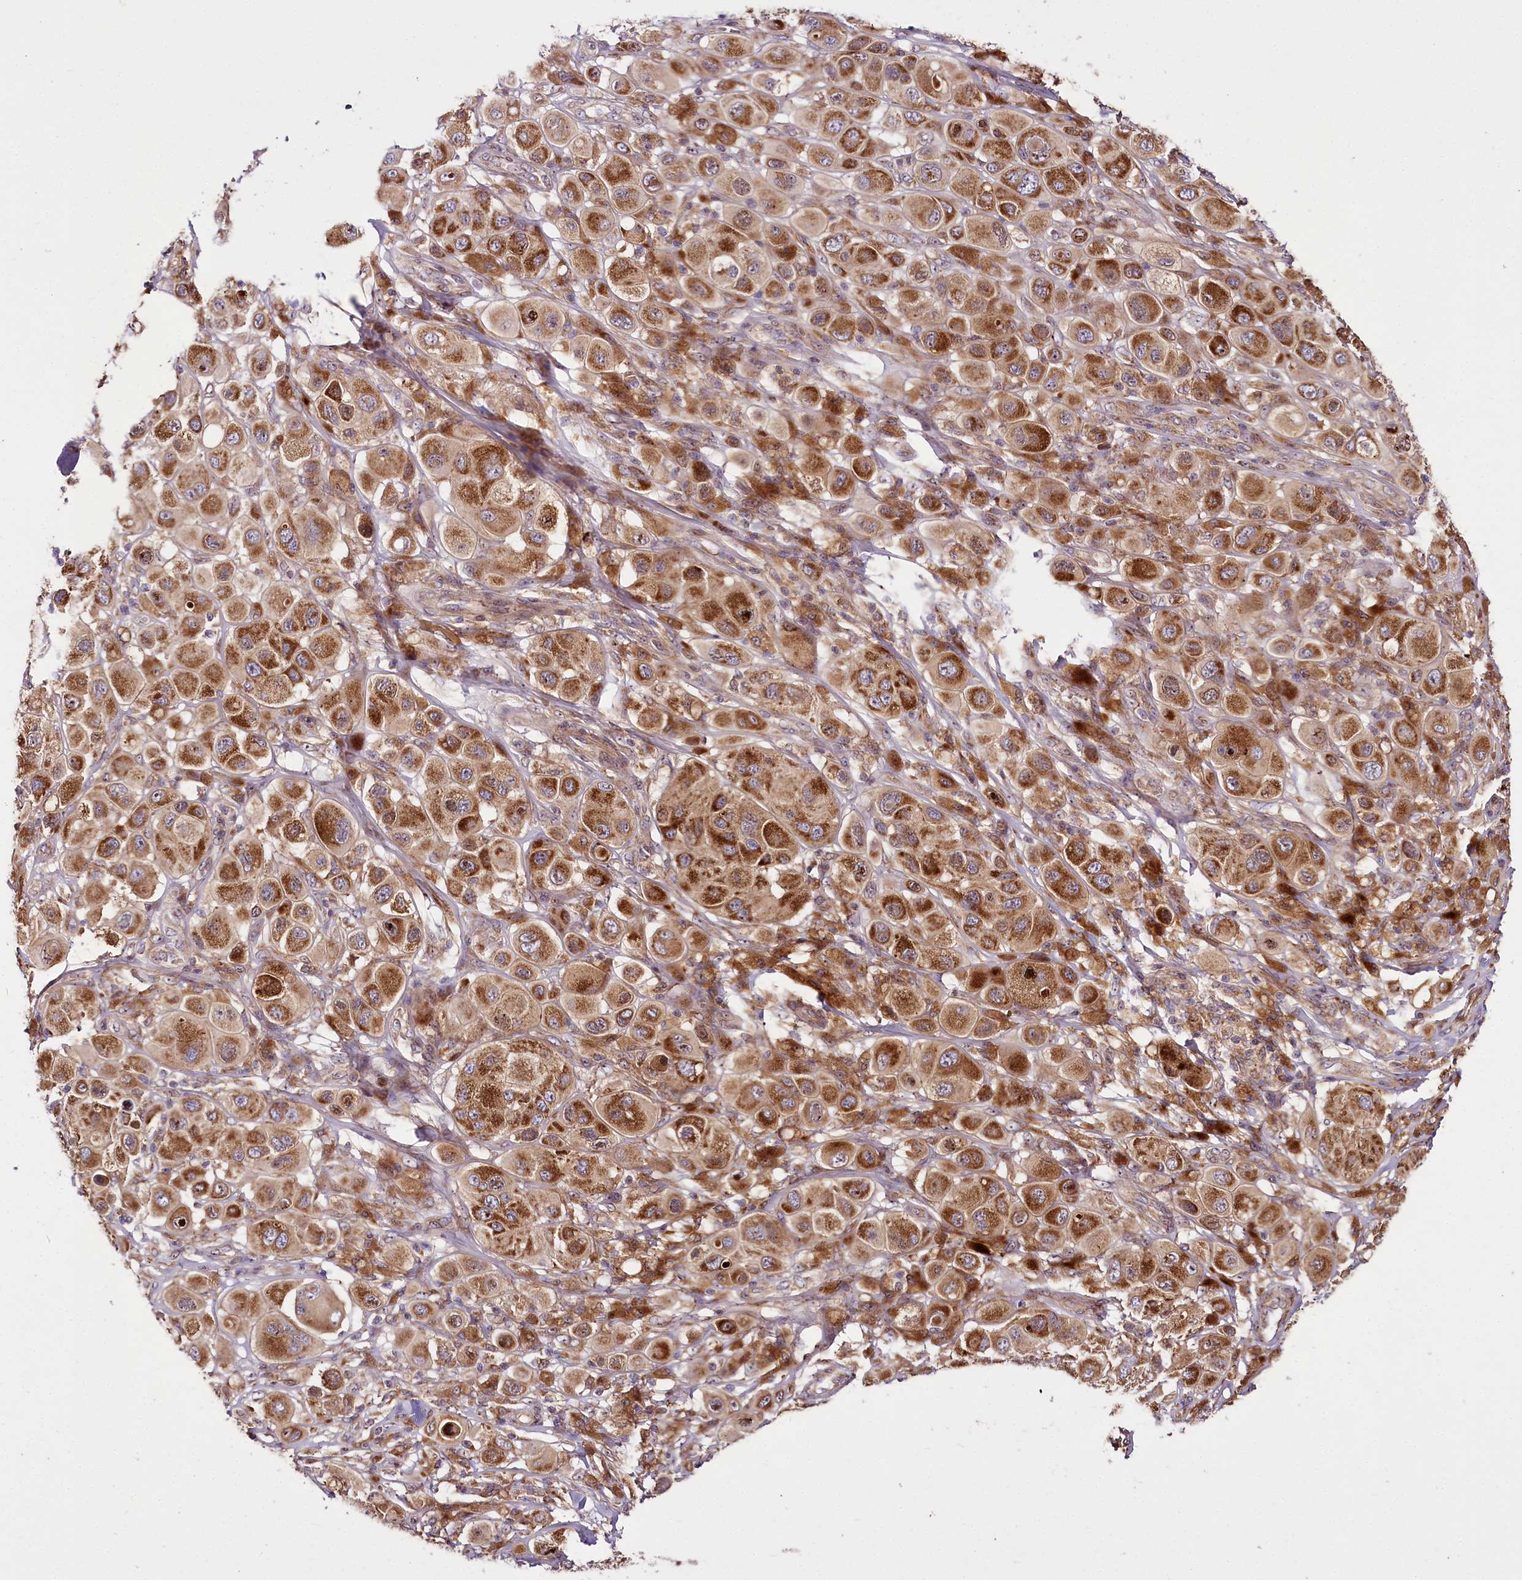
{"staining": {"intensity": "strong", "quantity": ">75%", "location": "cytoplasmic/membranous,nuclear"}, "tissue": "melanoma", "cell_type": "Tumor cells", "image_type": "cancer", "snomed": [{"axis": "morphology", "description": "Malignant melanoma, Metastatic site"}, {"axis": "topography", "description": "Skin"}], "caption": "IHC micrograph of melanoma stained for a protein (brown), which displays high levels of strong cytoplasmic/membranous and nuclear staining in about >75% of tumor cells.", "gene": "RAB7A", "patient": {"sex": "male", "age": 41}}